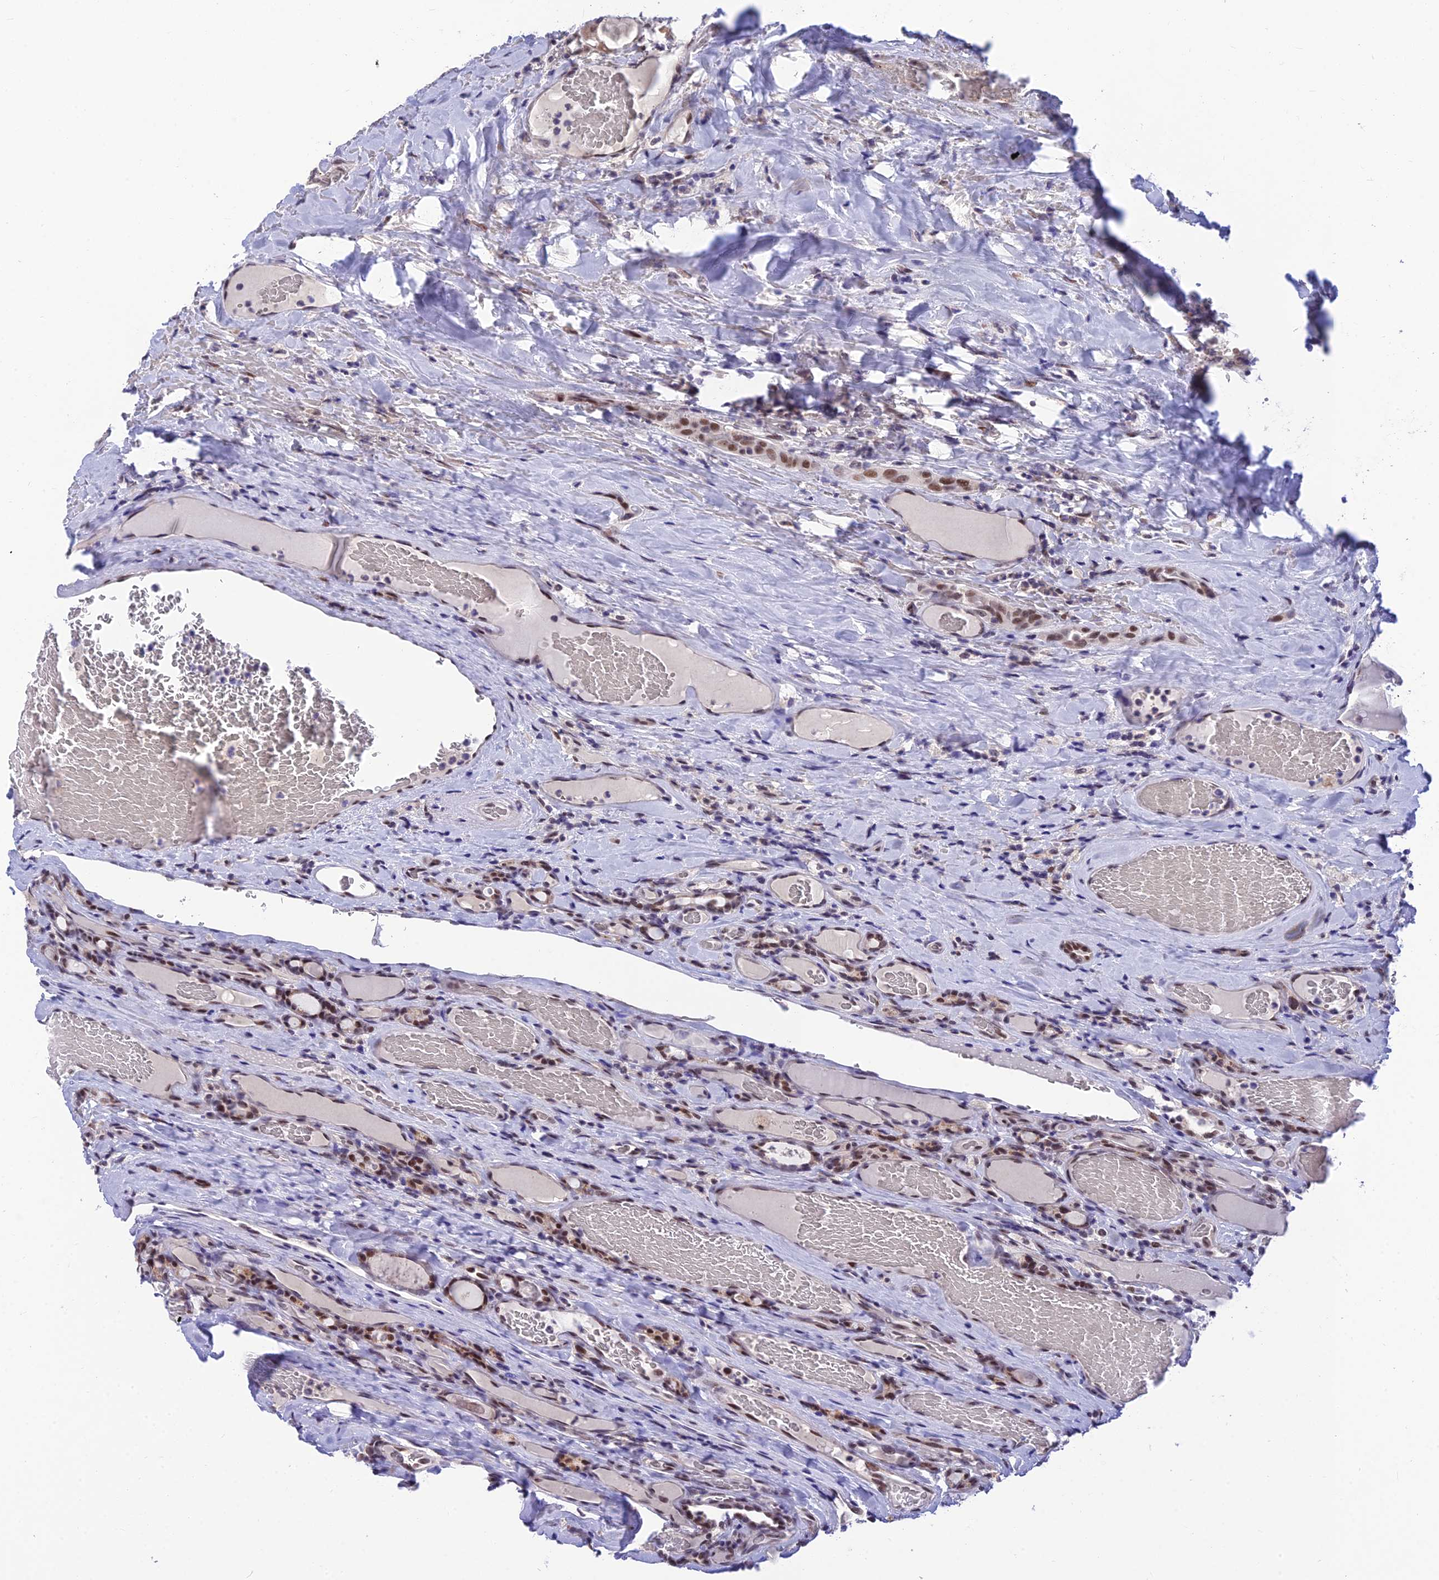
{"staining": {"intensity": "moderate", "quantity": ">75%", "location": "nuclear"}, "tissue": "thyroid cancer", "cell_type": "Tumor cells", "image_type": "cancer", "snomed": [{"axis": "morphology", "description": "Papillary adenocarcinoma, NOS"}, {"axis": "topography", "description": "Thyroid gland"}], "caption": "Immunohistochemical staining of papillary adenocarcinoma (thyroid) reveals medium levels of moderate nuclear expression in approximately >75% of tumor cells. The protein of interest is stained brown, and the nuclei are stained in blue (DAB (3,3'-diaminobenzidine) IHC with brightfield microscopy, high magnification).", "gene": "C2orf49", "patient": {"sex": "female", "age": 72}}